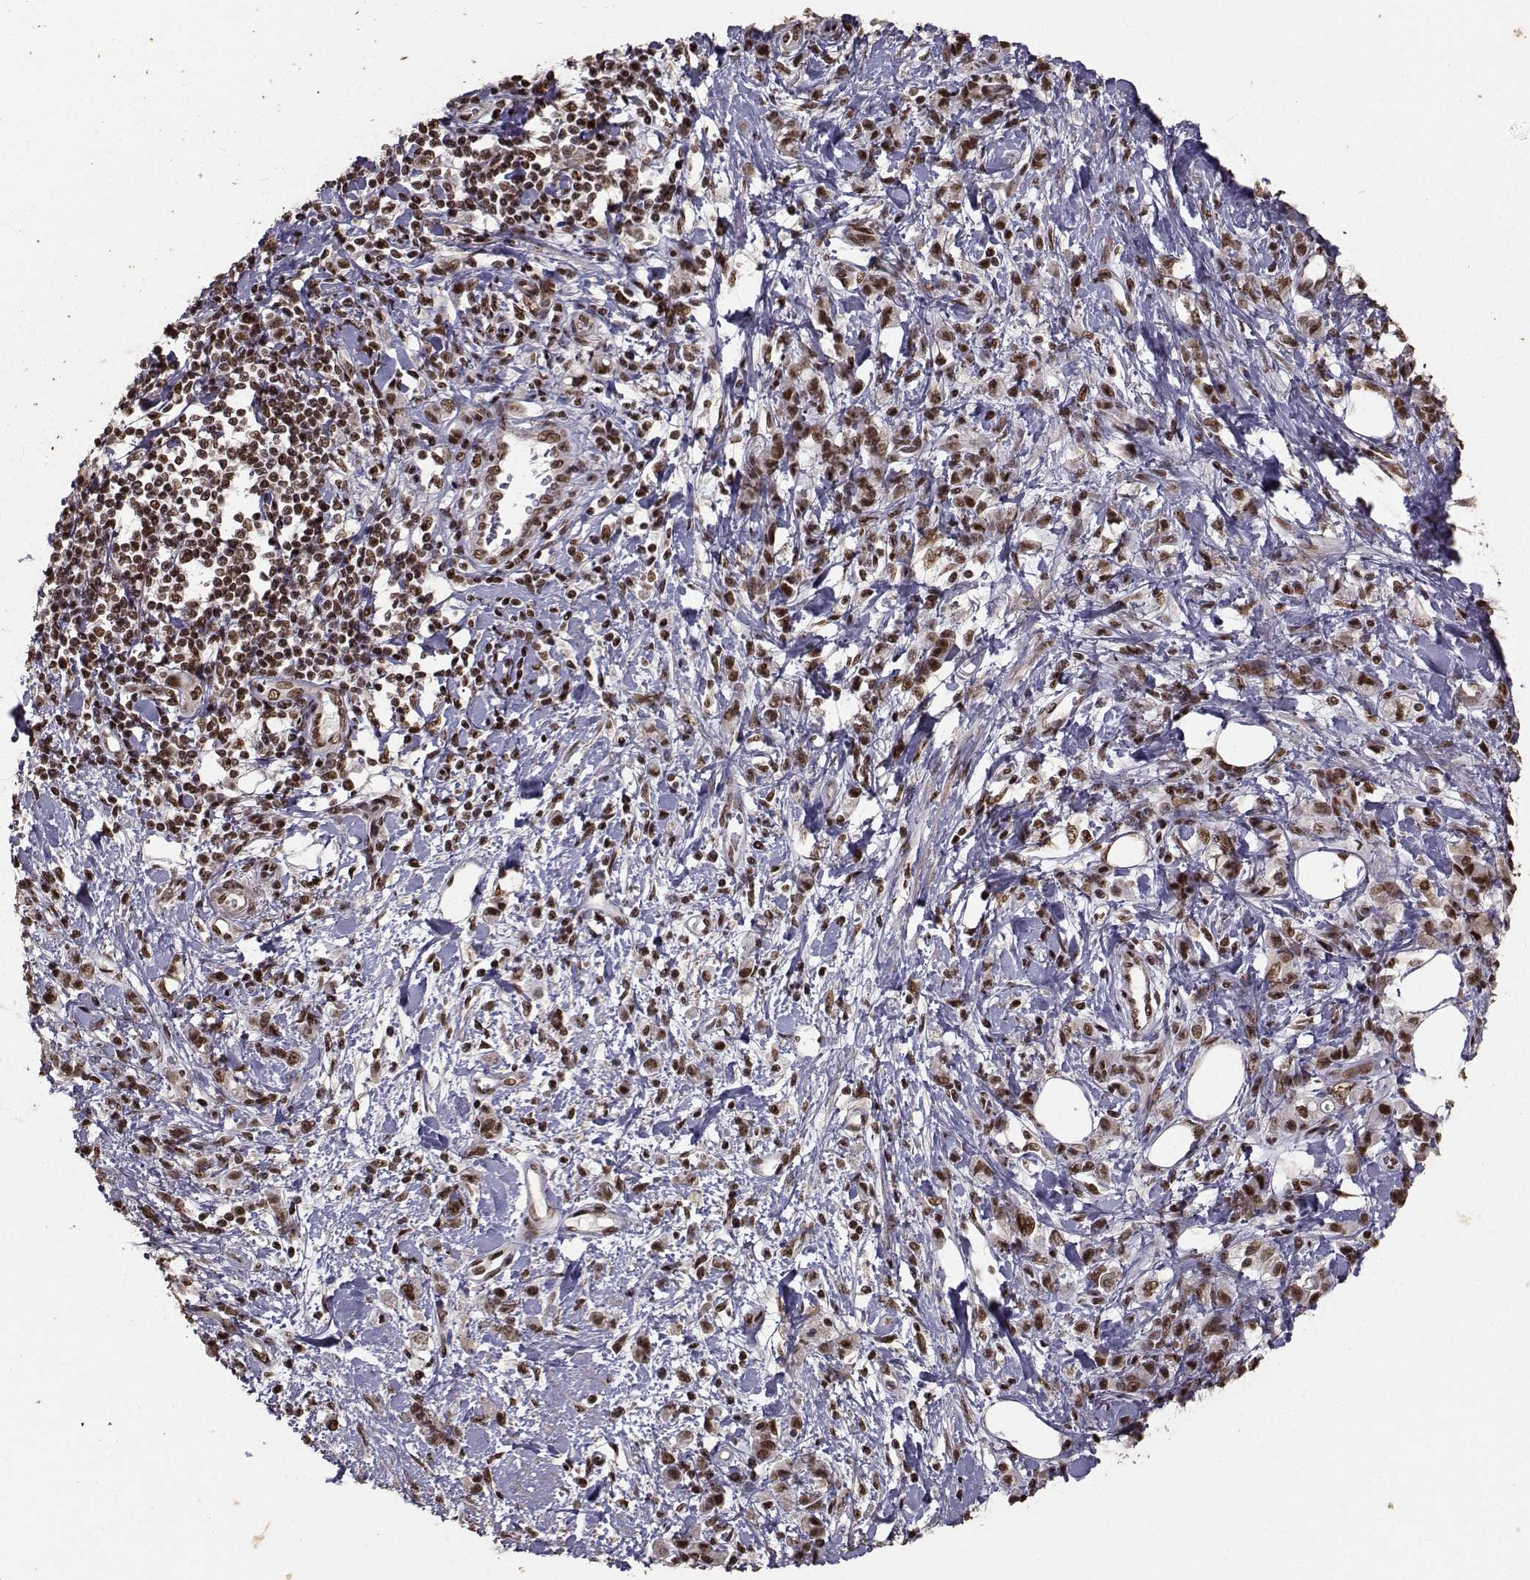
{"staining": {"intensity": "strong", "quantity": ">75%", "location": "nuclear"}, "tissue": "stomach cancer", "cell_type": "Tumor cells", "image_type": "cancer", "snomed": [{"axis": "morphology", "description": "Adenocarcinoma, NOS"}, {"axis": "topography", "description": "Stomach"}], "caption": "Human stomach adenocarcinoma stained with a brown dye reveals strong nuclear positive positivity in about >75% of tumor cells.", "gene": "SF1", "patient": {"sex": "male", "age": 77}}